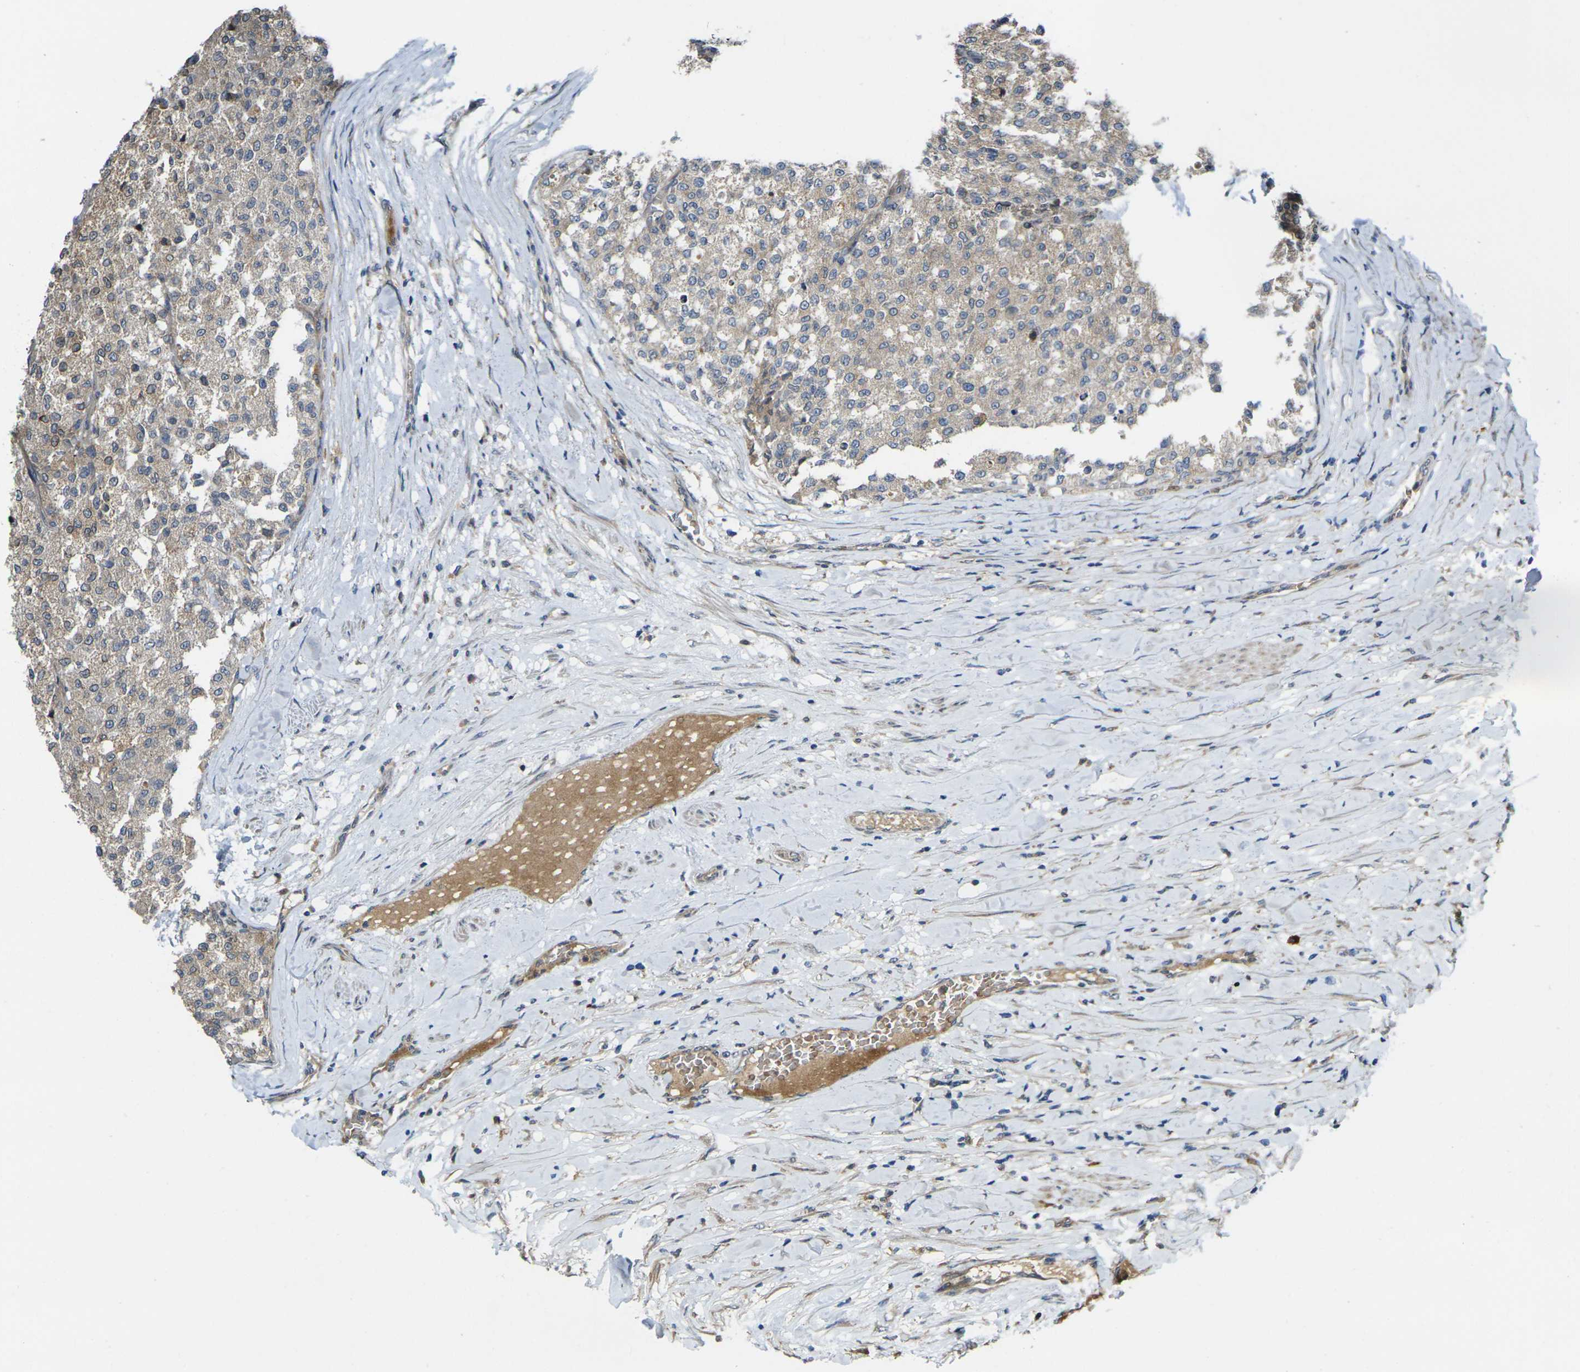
{"staining": {"intensity": "weak", "quantity": "25%-75%", "location": "cytoplasmic/membranous"}, "tissue": "testis cancer", "cell_type": "Tumor cells", "image_type": "cancer", "snomed": [{"axis": "morphology", "description": "Seminoma, NOS"}, {"axis": "topography", "description": "Testis"}], "caption": "Weak cytoplasmic/membranous protein staining is identified in about 25%-75% of tumor cells in testis cancer (seminoma). Nuclei are stained in blue.", "gene": "FZD1", "patient": {"sex": "male", "age": 59}}